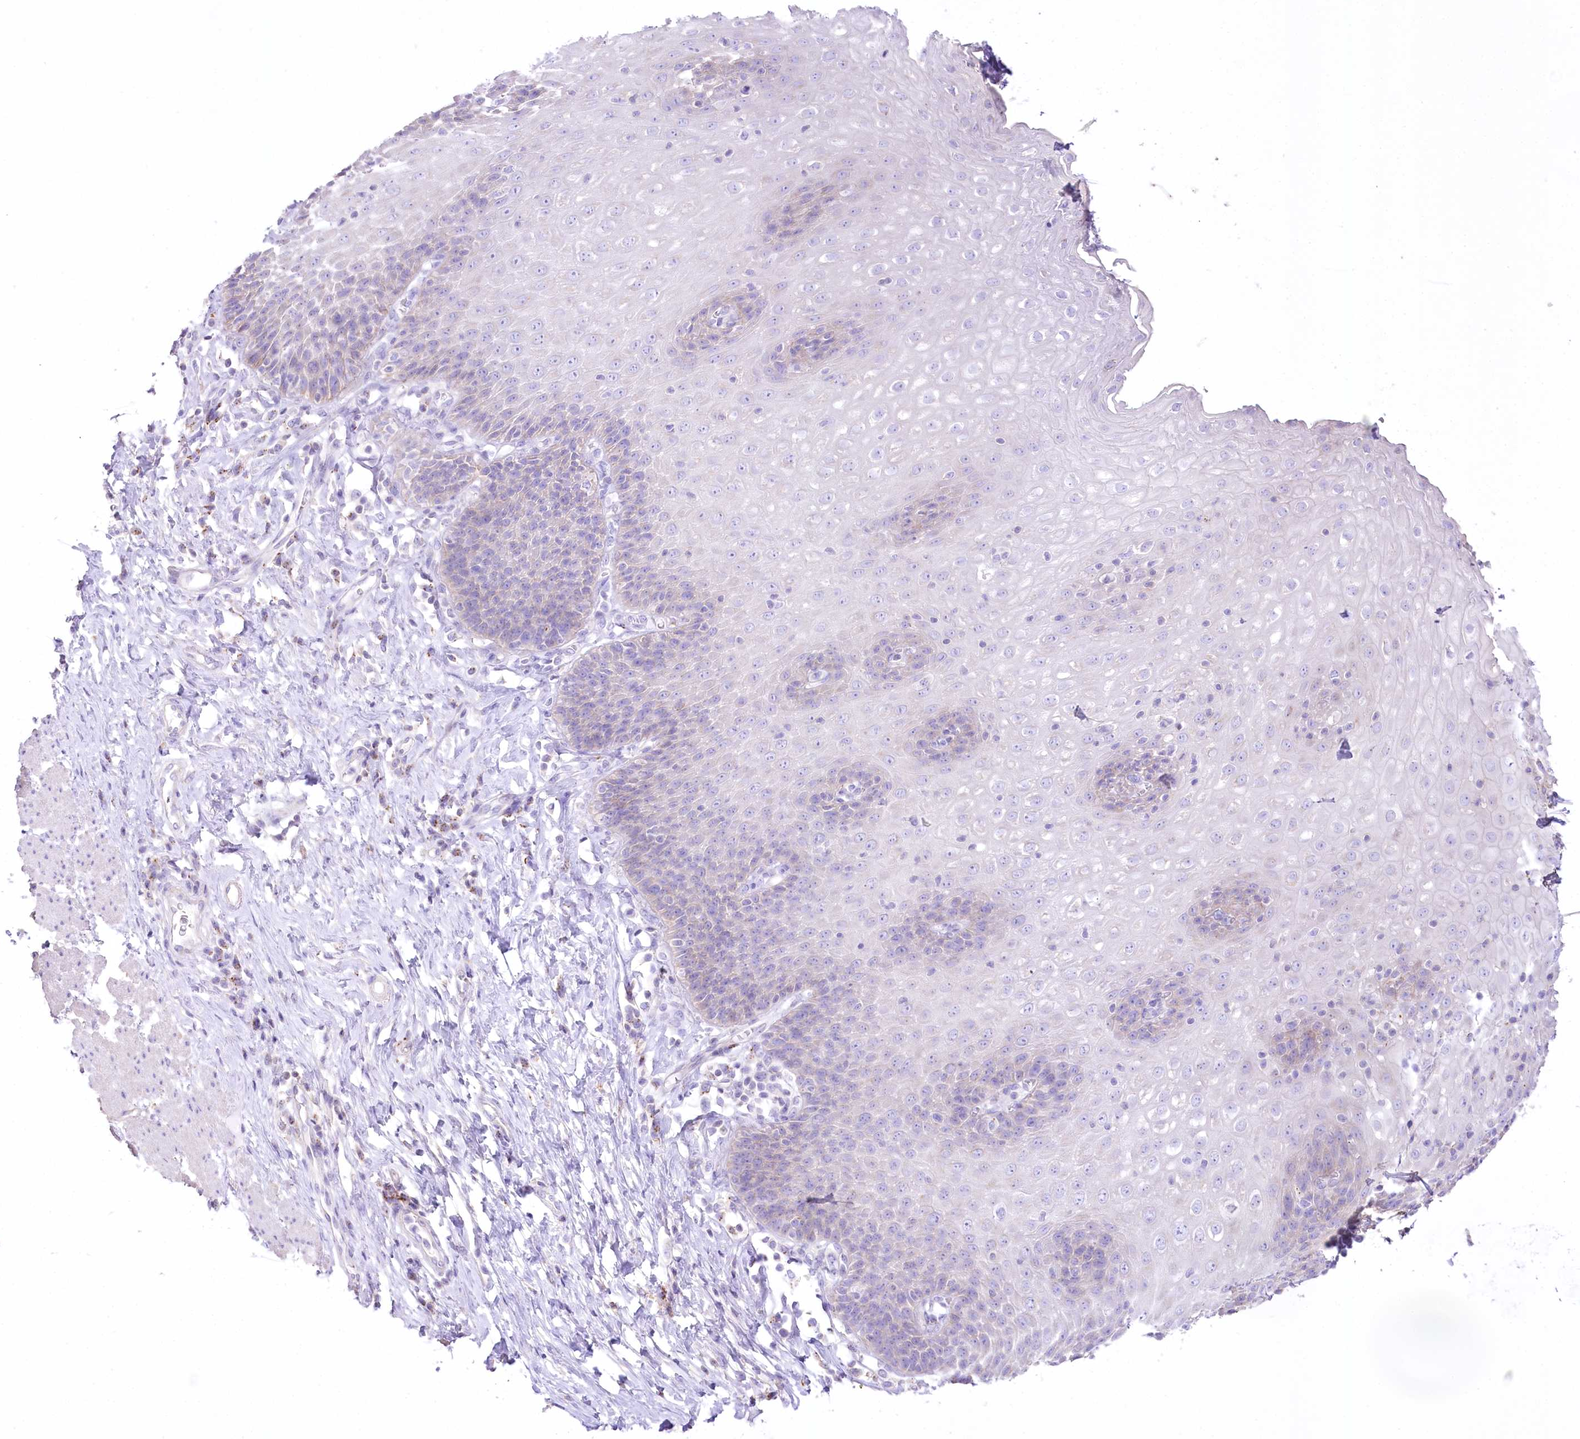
{"staining": {"intensity": "weak", "quantity": "<25%", "location": "cytoplasmic/membranous"}, "tissue": "esophagus", "cell_type": "Squamous epithelial cells", "image_type": "normal", "snomed": [{"axis": "morphology", "description": "Normal tissue, NOS"}, {"axis": "topography", "description": "Esophagus"}], "caption": "Immunohistochemical staining of normal human esophagus reveals no significant expression in squamous epithelial cells. (DAB immunohistochemistry visualized using brightfield microscopy, high magnification).", "gene": "FAM216A", "patient": {"sex": "female", "age": 61}}